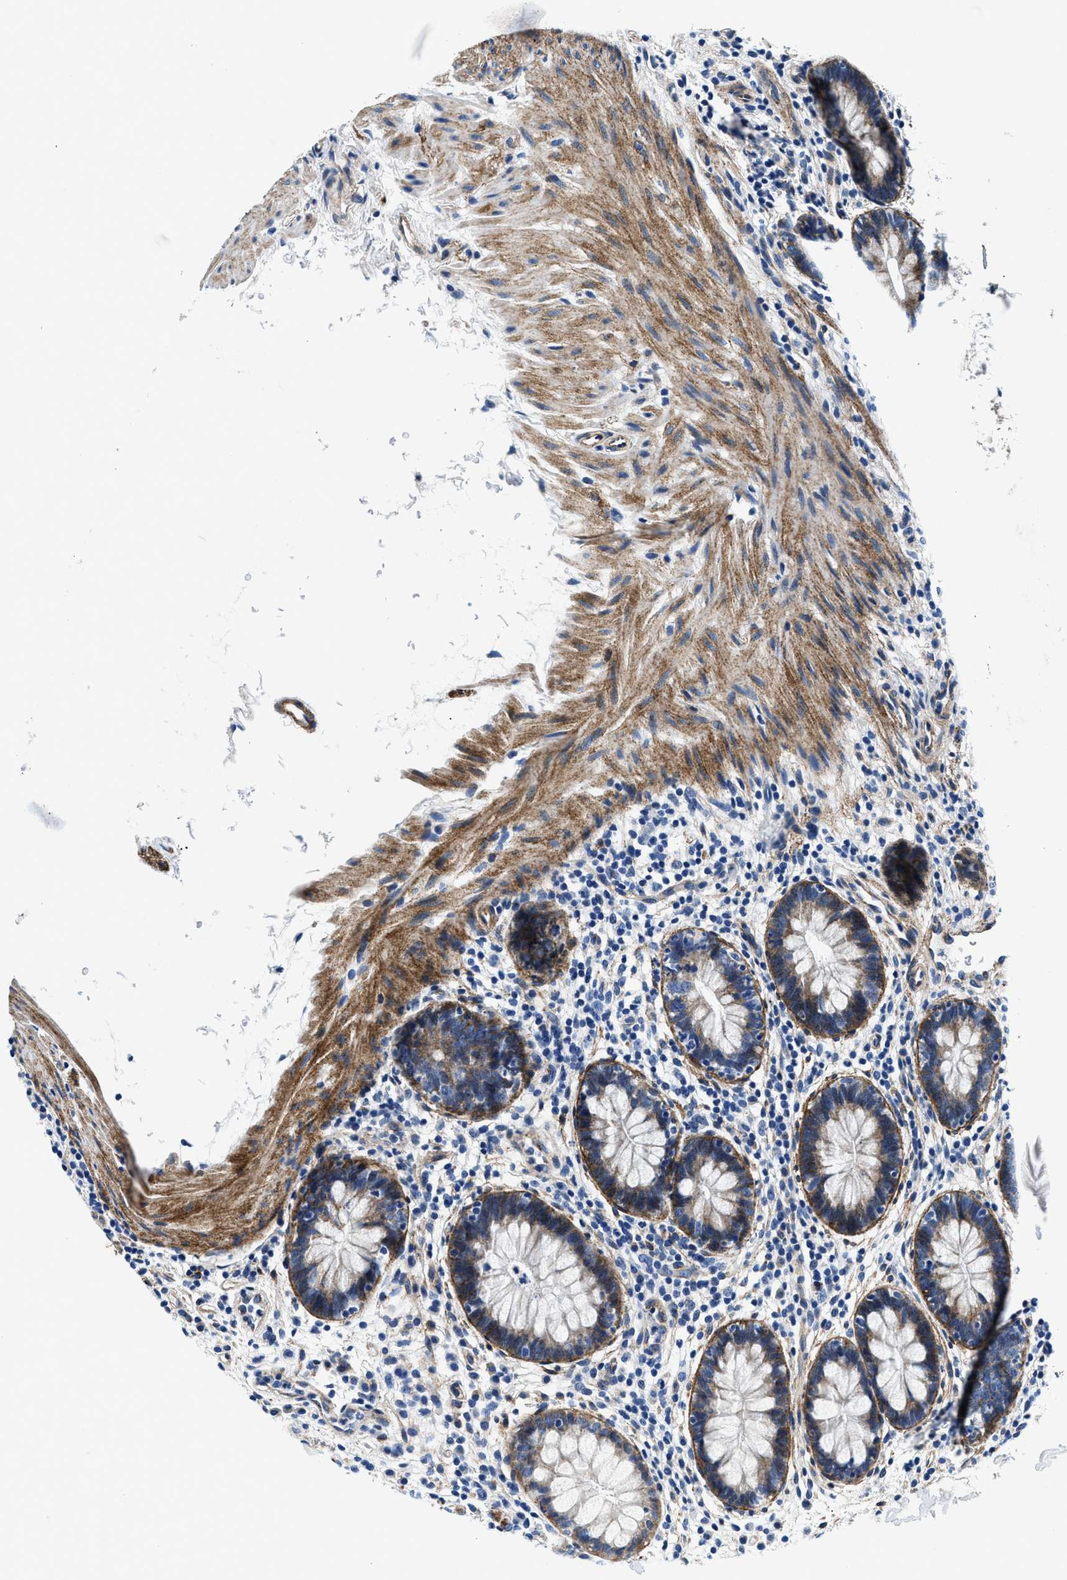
{"staining": {"intensity": "moderate", "quantity": ">75%", "location": "cytoplasmic/membranous"}, "tissue": "rectum", "cell_type": "Glandular cells", "image_type": "normal", "snomed": [{"axis": "morphology", "description": "Normal tissue, NOS"}, {"axis": "topography", "description": "Rectum"}], "caption": "DAB (3,3'-diaminobenzidine) immunohistochemical staining of benign rectum demonstrates moderate cytoplasmic/membranous protein positivity in about >75% of glandular cells.", "gene": "DAG1", "patient": {"sex": "female", "age": 24}}